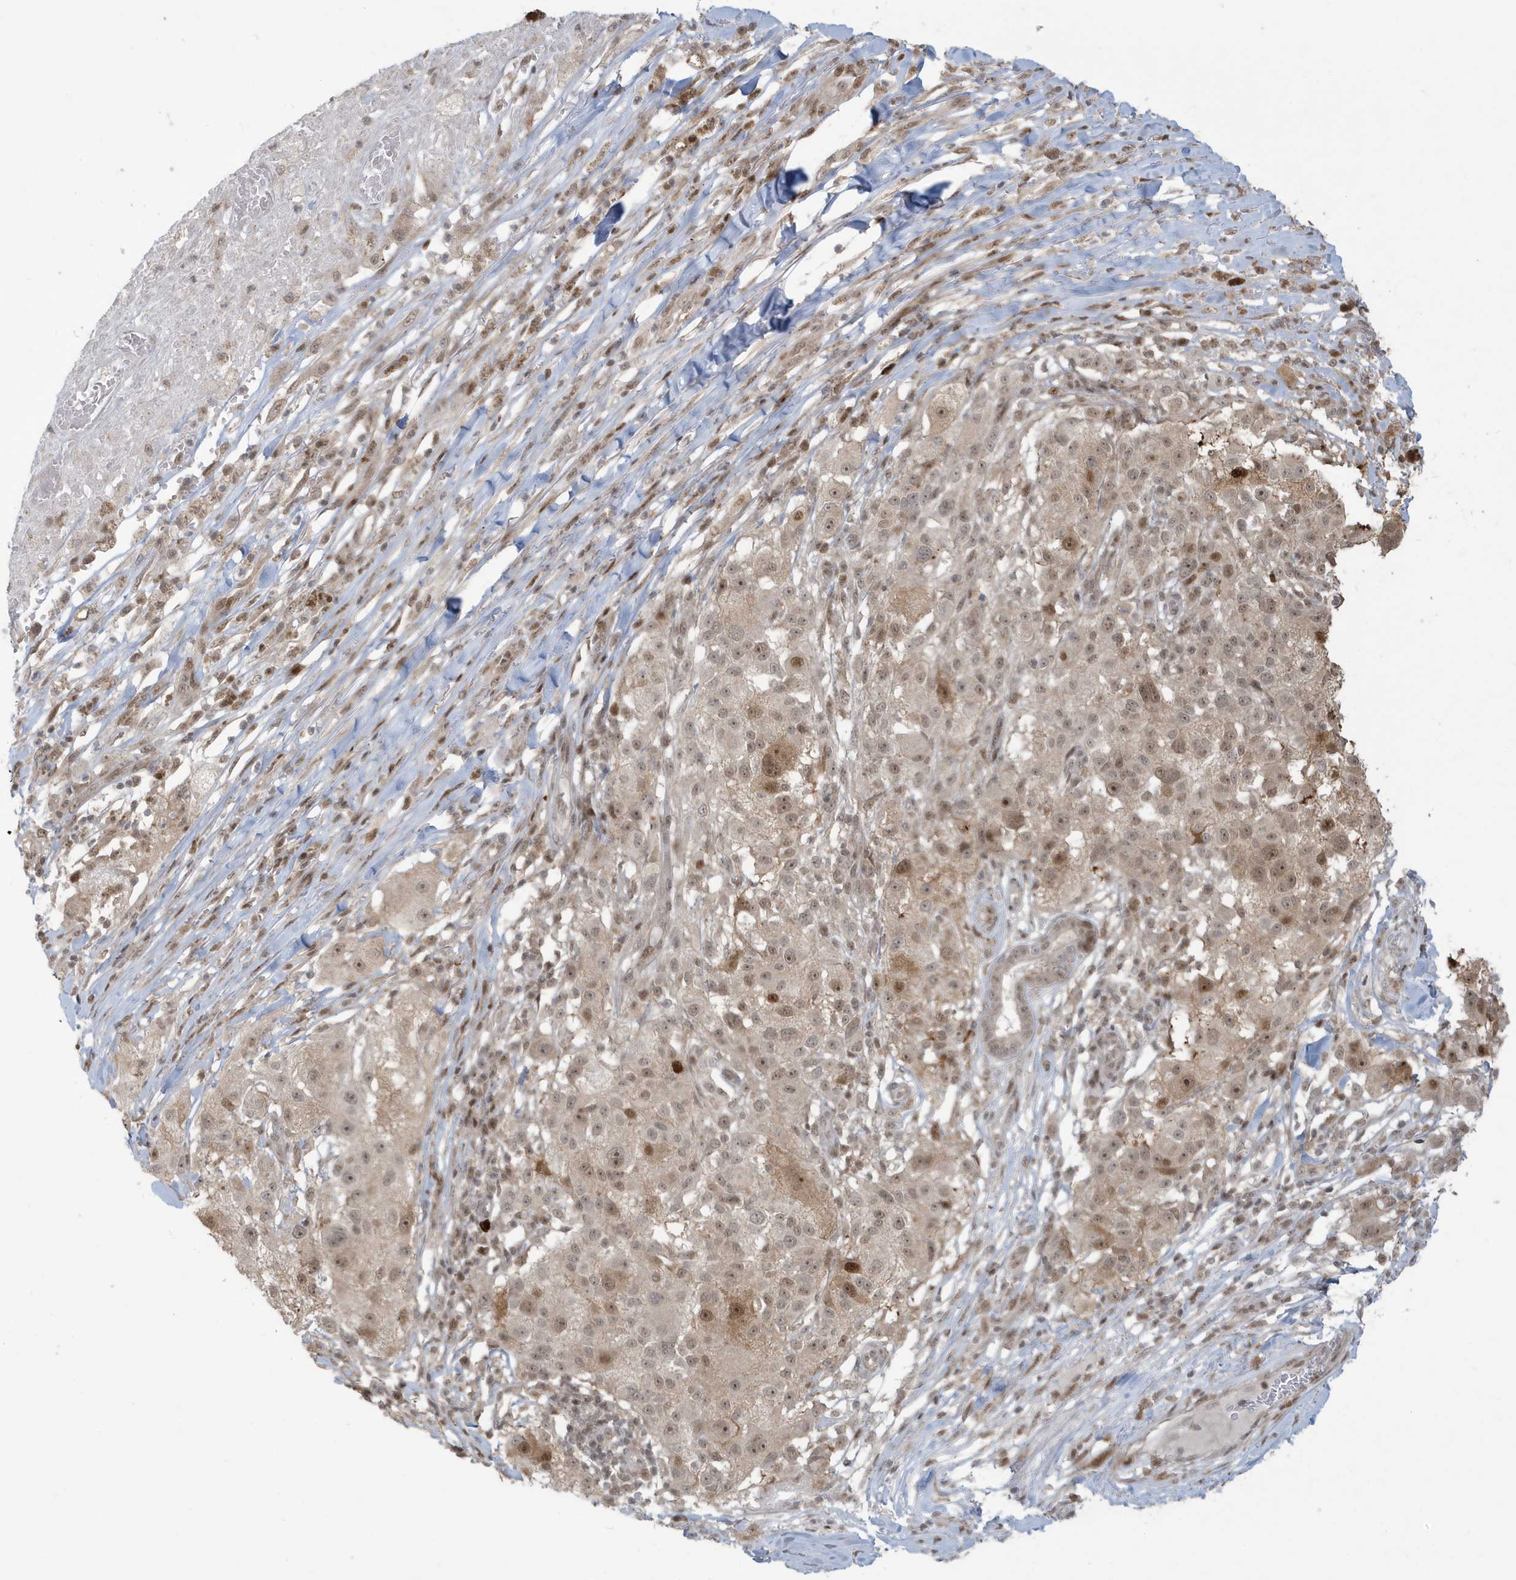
{"staining": {"intensity": "moderate", "quantity": ">75%", "location": "cytoplasmic/membranous,nuclear"}, "tissue": "melanoma", "cell_type": "Tumor cells", "image_type": "cancer", "snomed": [{"axis": "morphology", "description": "Necrosis, NOS"}, {"axis": "morphology", "description": "Malignant melanoma, NOS"}, {"axis": "topography", "description": "Skin"}], "caption": "Malignant melanoma stained with a brown dye demonstrates moderate cytoplasmic/membranous and nuclear positive positivity in about >75% of tumor cells.", "gene": "C1orf52", "patient": {"sex": "female", "age": 87}}